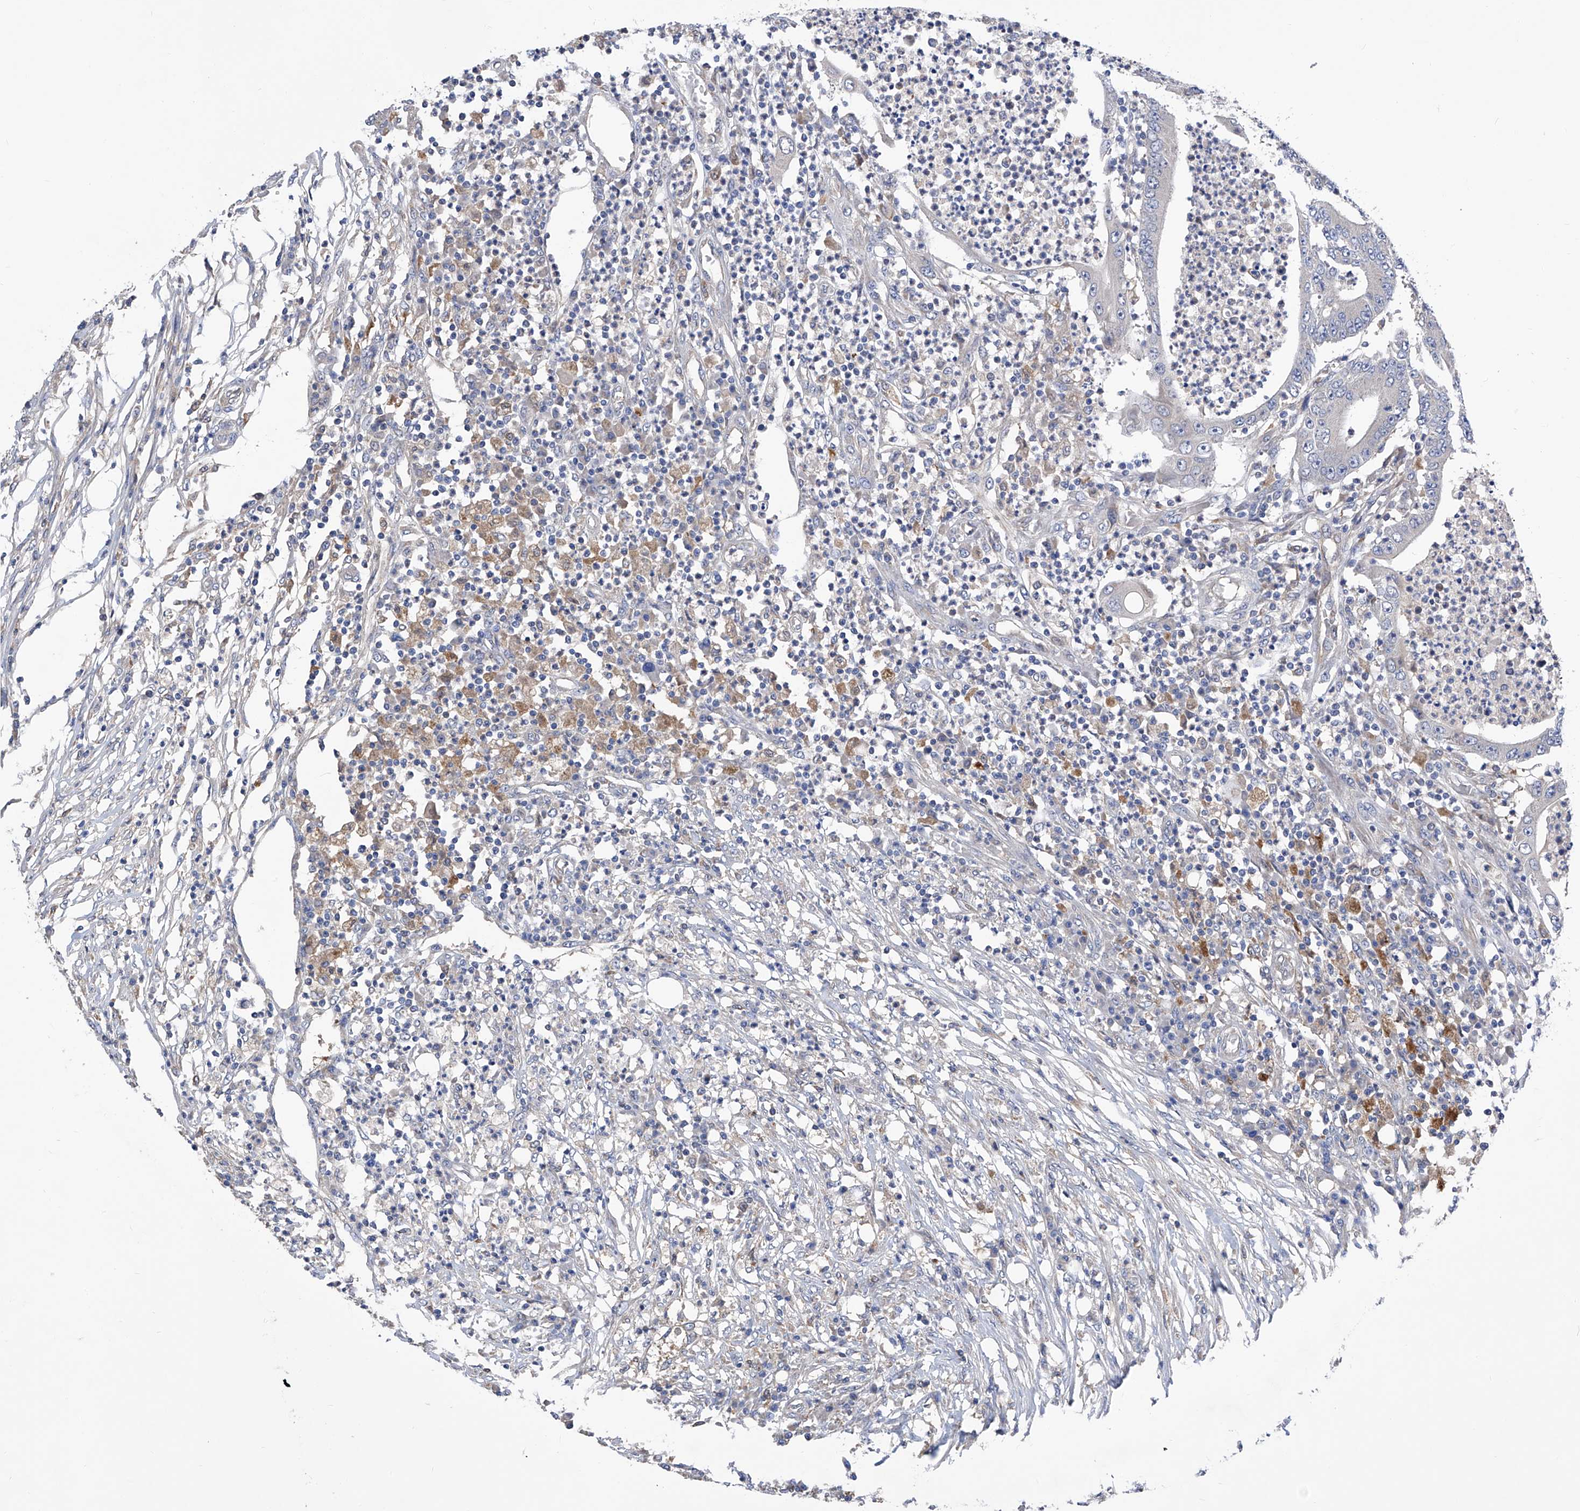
{"staining": {"intensity": "negative", "quantity": "none", "location": "none"}, "tissue": "colorectal cancer", "cell_type": "Tumor cells", "image_type": "cancer", "snomed": [{"axis": "morphology", "description": "Adenocarcinoma, NOS"}, {"axis": "topography", "description": "Colon"}], "caption": "High power microscopy photomicrograph of an IHC histopathology image of colorectal cancer, revealing no significant expression in tumor cells.", "gene": "SPATA20", "patient": {"sex": "male", "age": 83}}